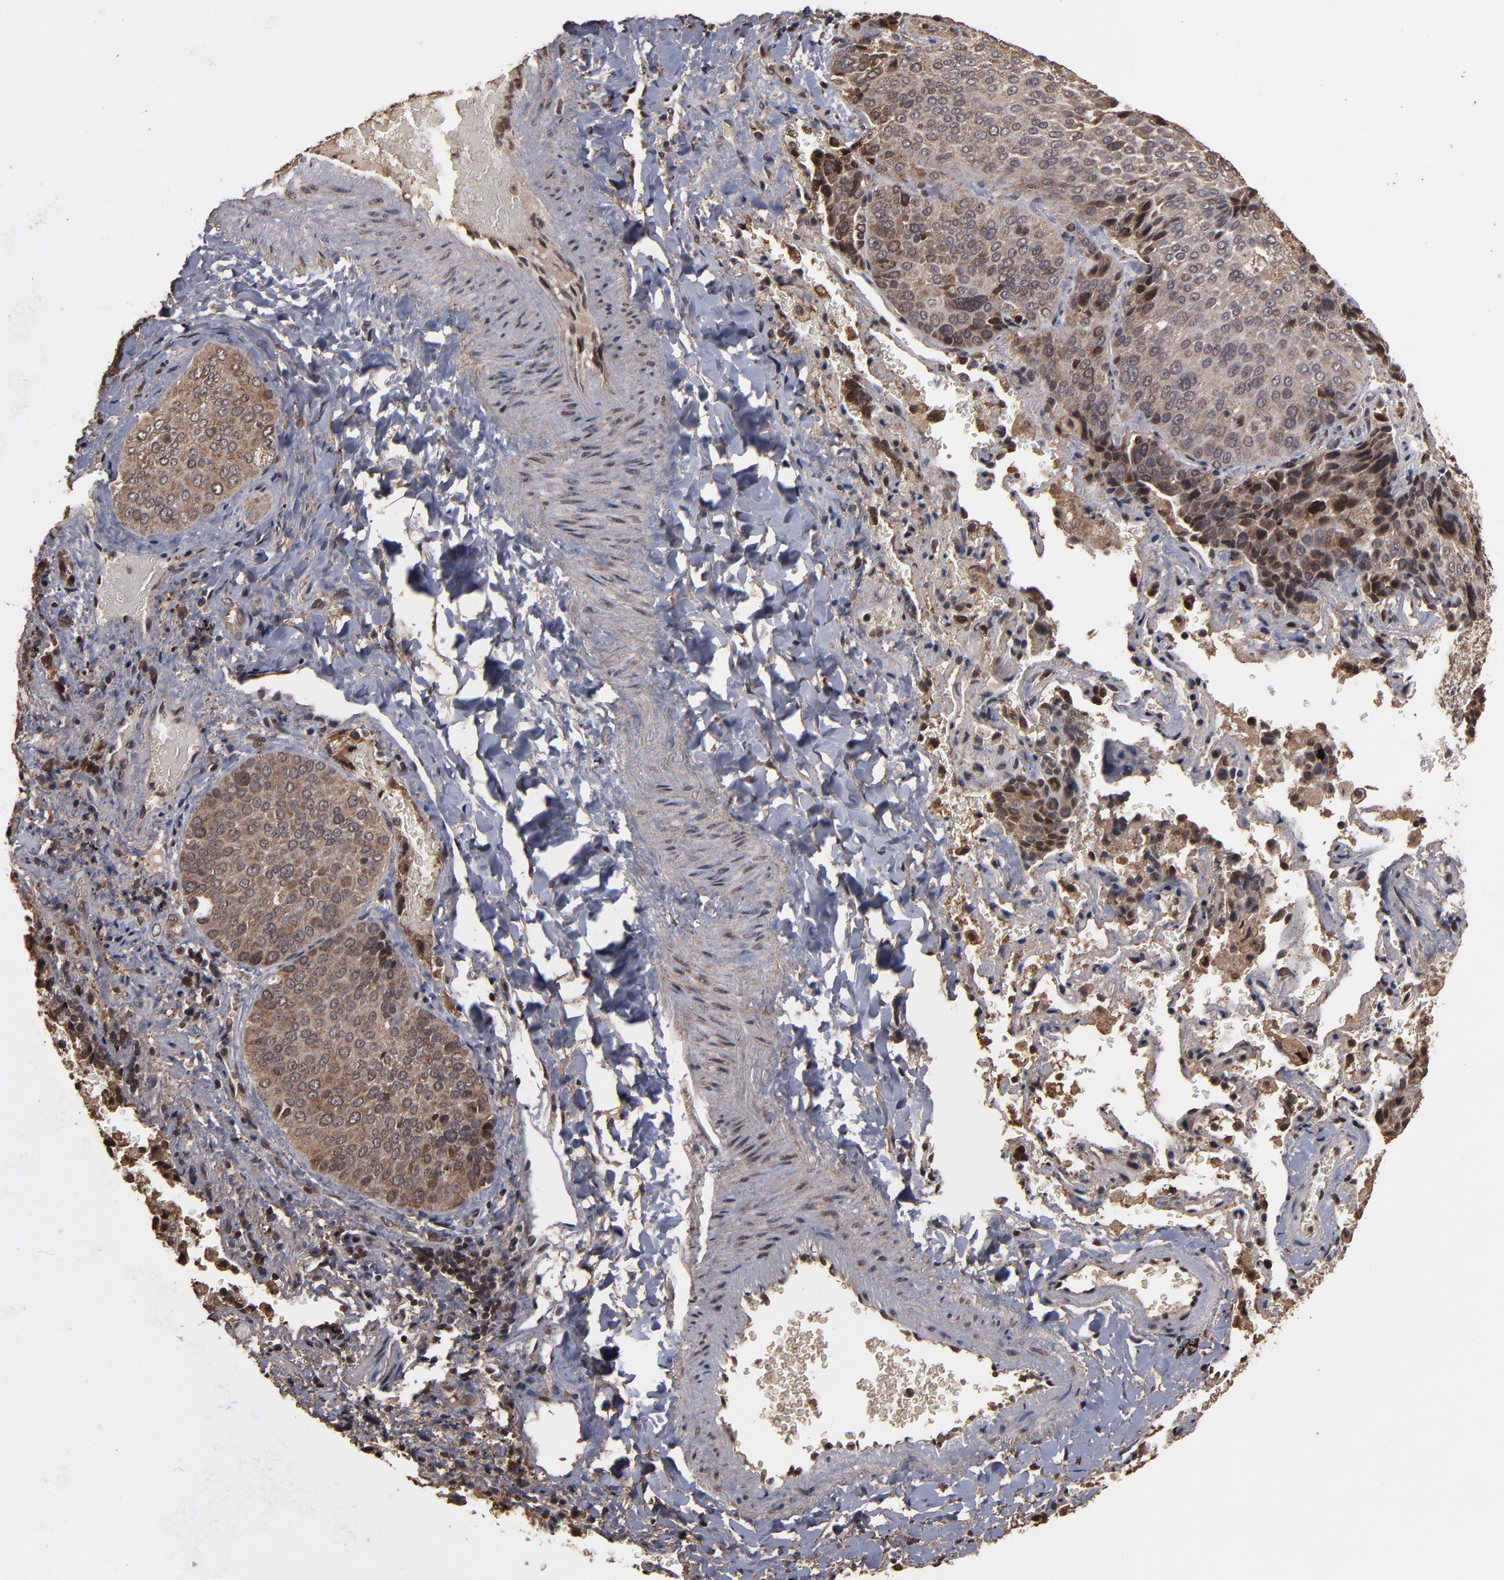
{"staining": {"intensity": "moderate", "quantity": ">75%", "location": "cytoplasmic/membranous,nuclear"}, "tissue": "lung cancer", "cell_type": "Tumor cells", "image_type": "cancer", "snomed": [{"axis": "morphology", "description": "Squamous cell carcinoma, NOS"}, {"axis": "topography", "description": "Lung"}], "caption": "A micrograph showing moderate cytoplasmic/membranous and nuclear expression in about >75% of tumor cells in lung squamous cell carcinoma, as visualized by brown immunohistochemical staining.", "gene": "NXF2B", "patient": {"sex": "male", "age": 54}}